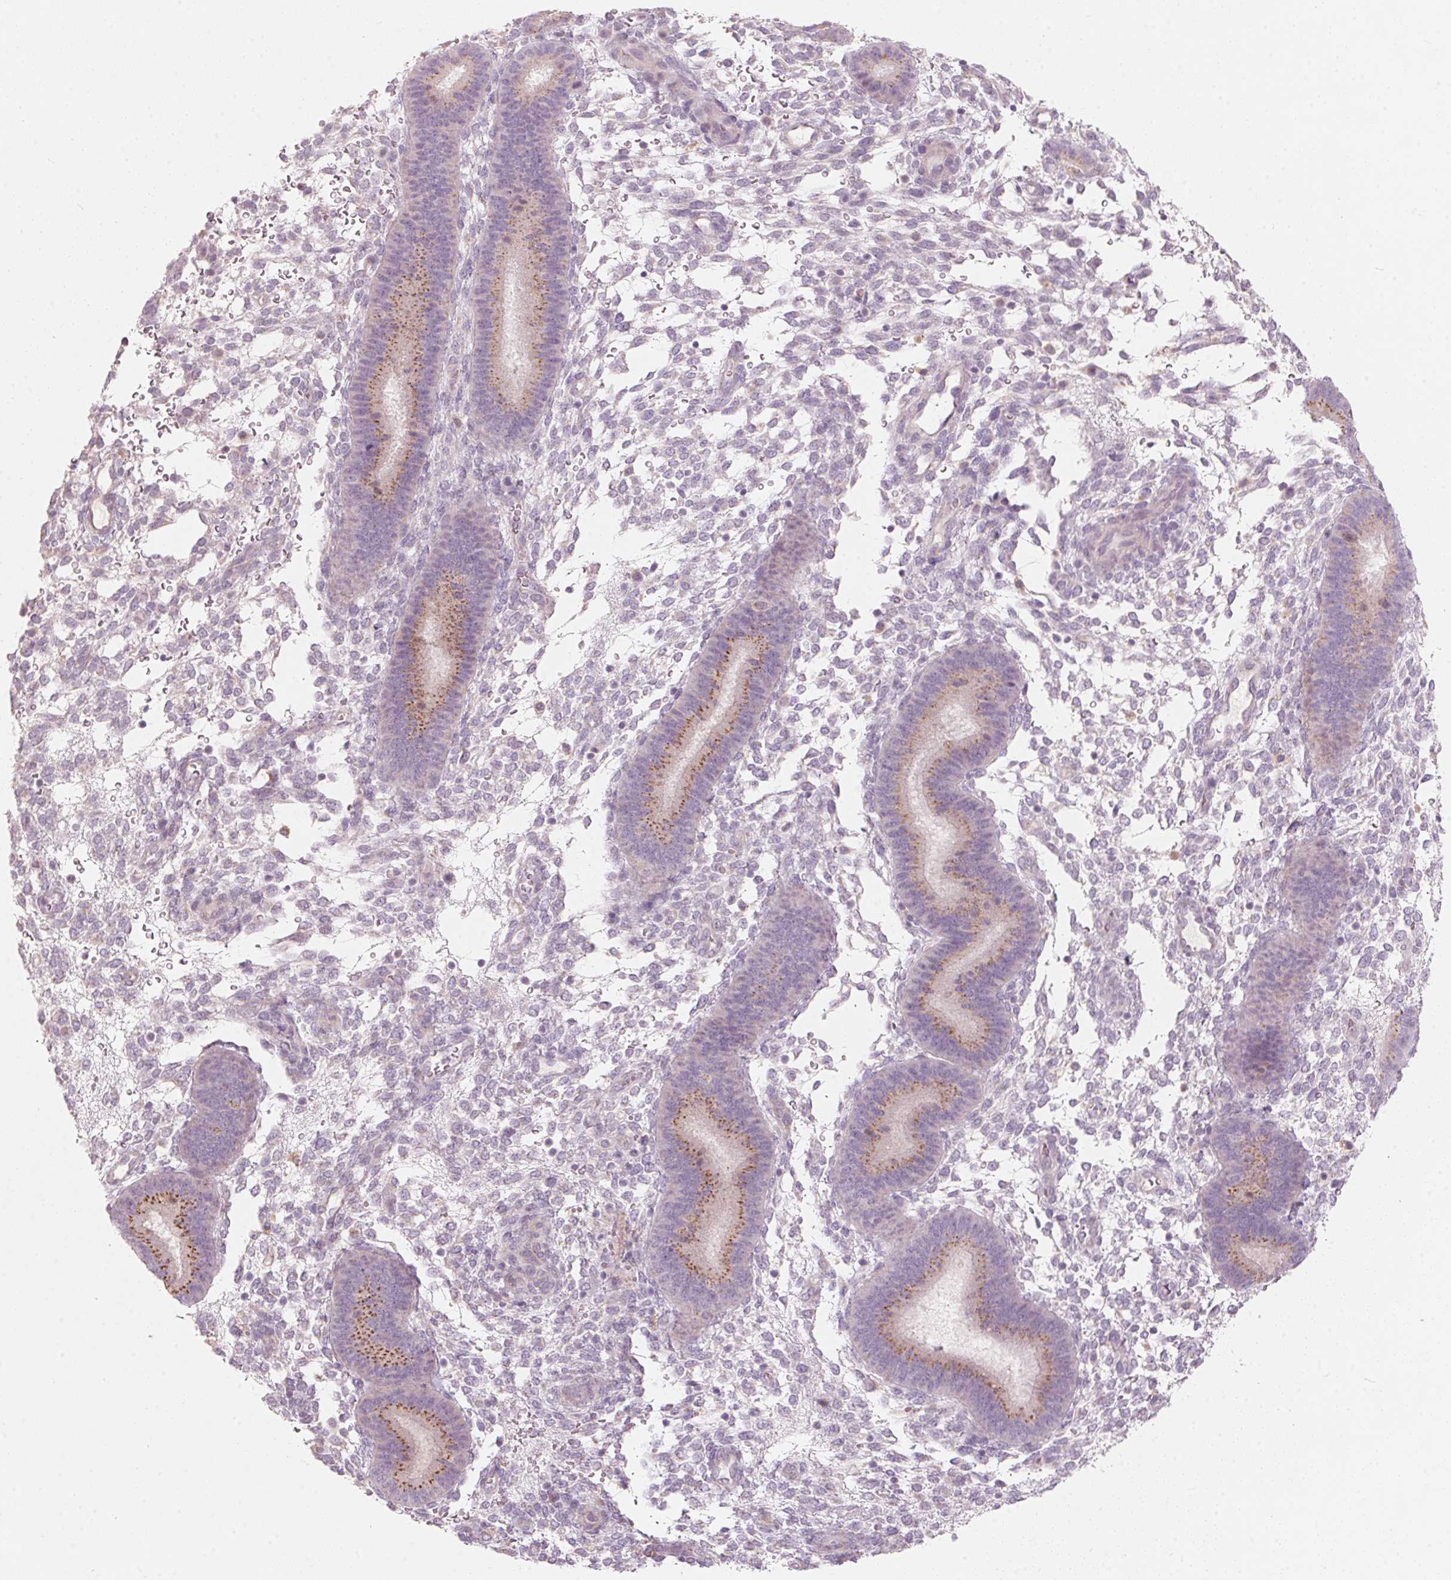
{"staining": {"intensity": "negative", "quantity": "none", "location": "none"}, "tissue": "endometrium", "cell_type": "Cells in endometrial stroma", "image_type": "normal", "snomed": [{"axis": "morphology", "description": "Normal tissue, NOS"}, {"axis": "topography", "description": "Endometrium"}], "caption": "Endometrium stained for a protein using immunohistochemistry (IHC) exhibits no expression cells in endometrial stroma.", "gene": "DRAM2", "patient": {"sex": "female", "age": 39}}